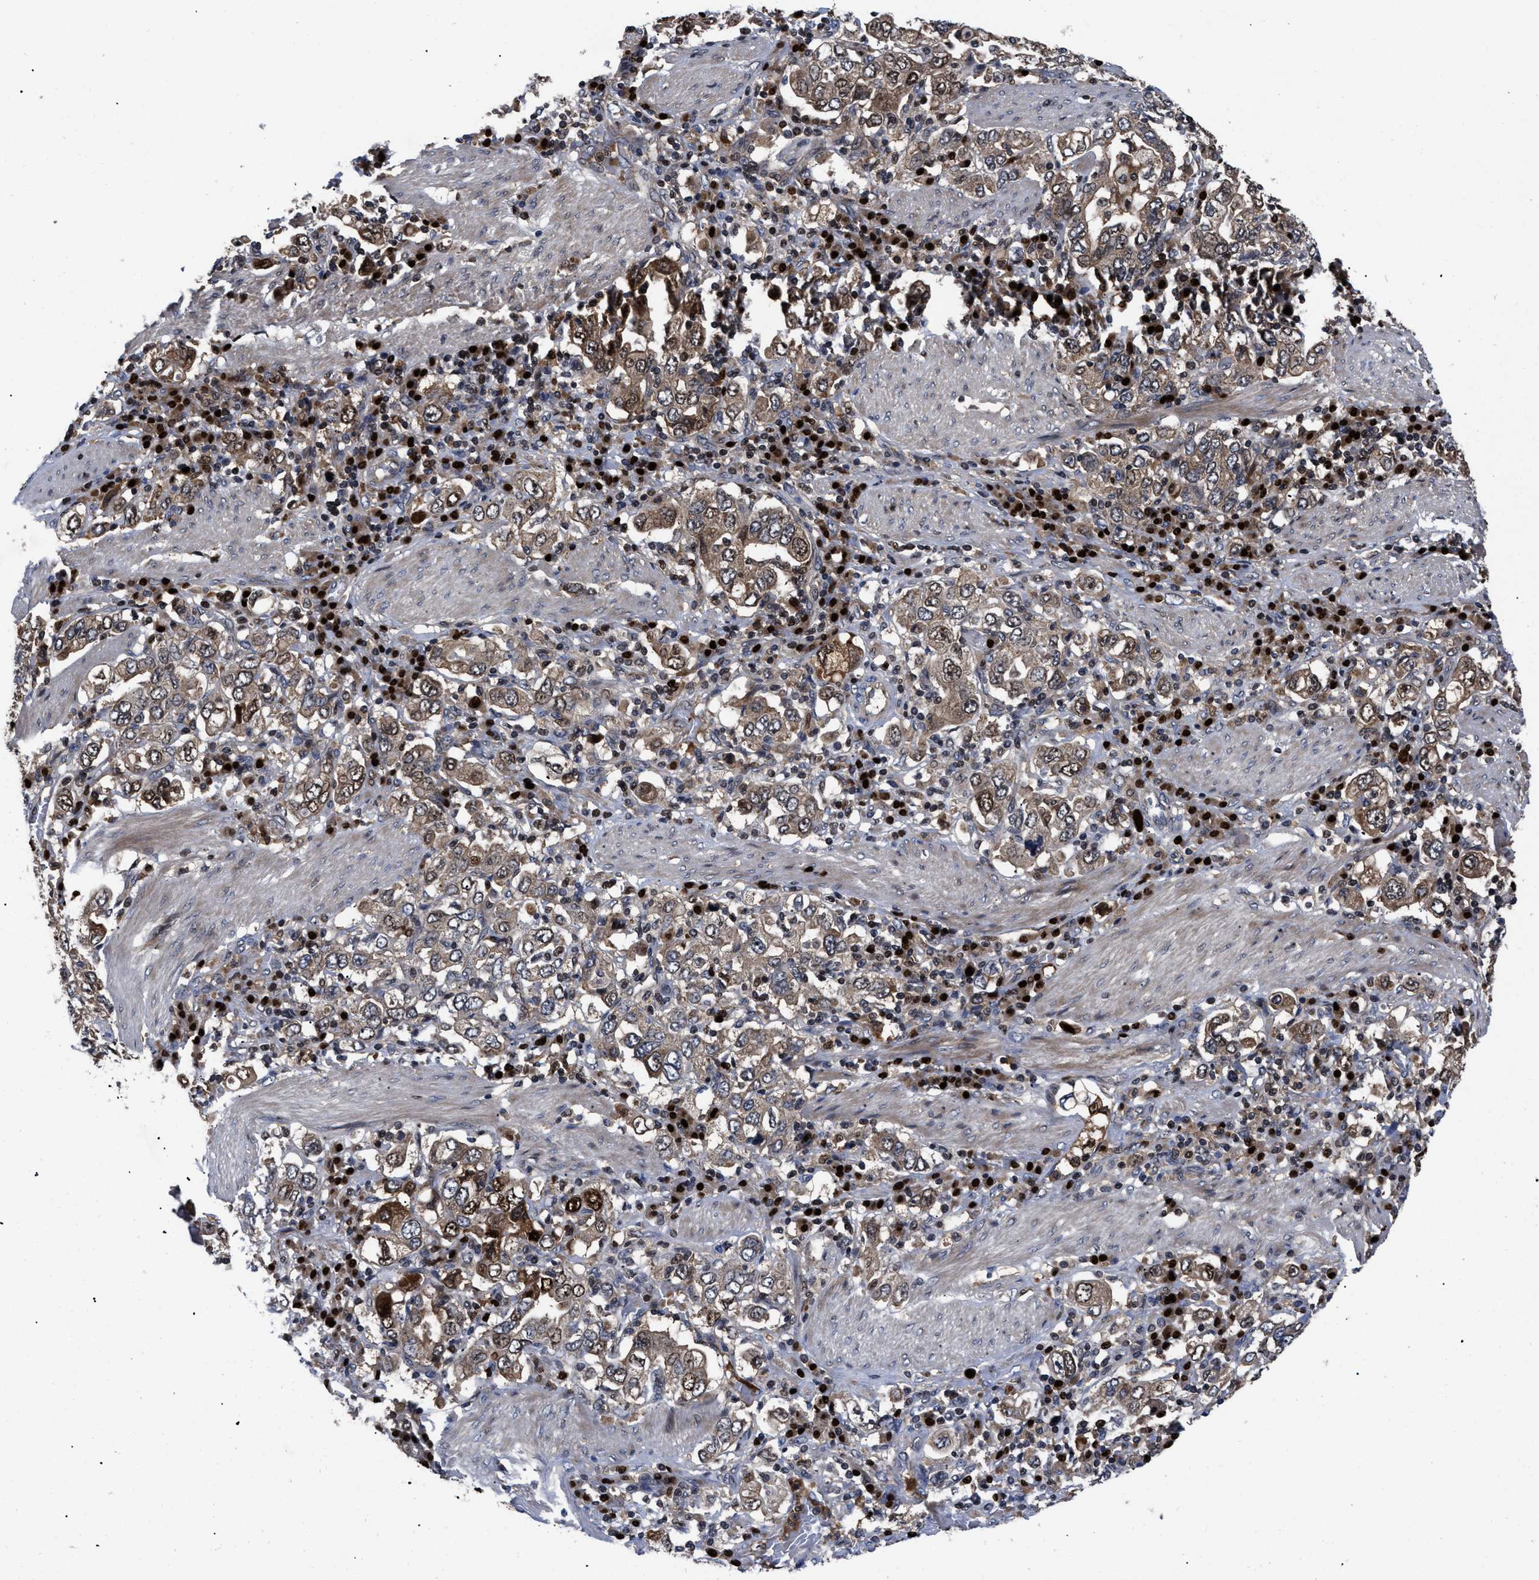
{"staining": {"intensity": "moderate", "quantity": ">75%", "location": "cytoplasmic/membranous,nuclear"}, "tissue": "stomach cancer", "cell_type": "Tumor cells", "image_type": "cancer", "snomed": [{"axis": "morphology", "description": "Adenocarcinoma, NOS"}, {"axis": "topography", "description": "Stomach, upper"}], "caption": "Stomach adenocarcinoma was stained to show a protein in brown. There is medium levels of moderate cytoplasmic/membranous and nuclear positivity in about >75% of tumor cells.", "gene": "FAM200A", "patient": {"sex": "male", "age": 62}}